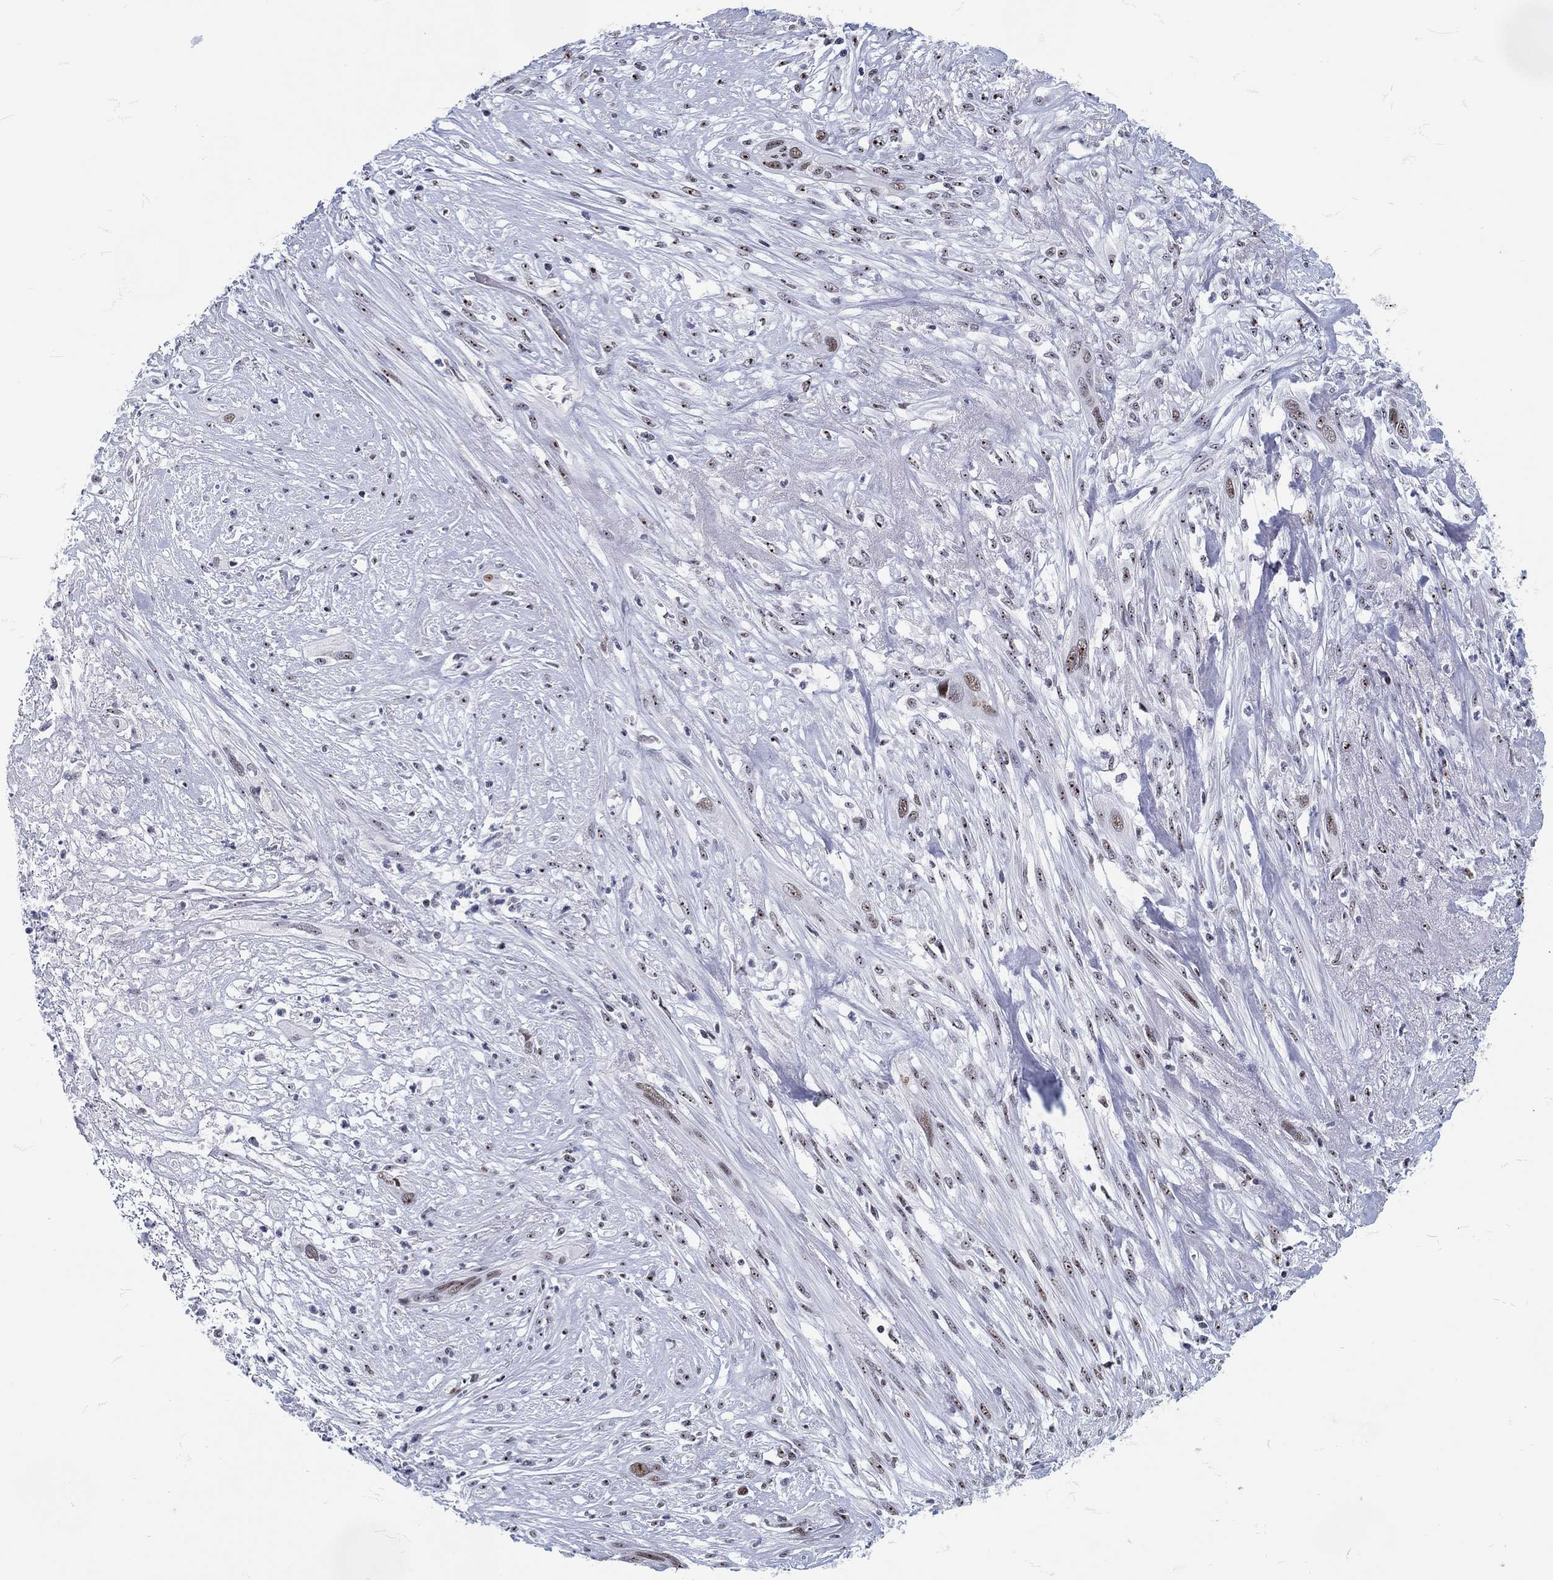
{"staining": {"intensity": "negative", "quantity": "none", "location": "none"}, "tissue": "cervical cancer", "cell_type": "Tumor cells", "image_type": "cancer", "snomed": [{"axis": "morphology", "description": "Squamous cell carcinoma, NOS"}, {"axis": "topography", "description": "Cervix"}], "caption": "This is an immunohistochemistry histopathology image of human cervical squamous cell carcinoma. There is no expression in tumor cells.", "gene": "MAPK8IP1", "patient": {"sex": "female", "age": 57}}